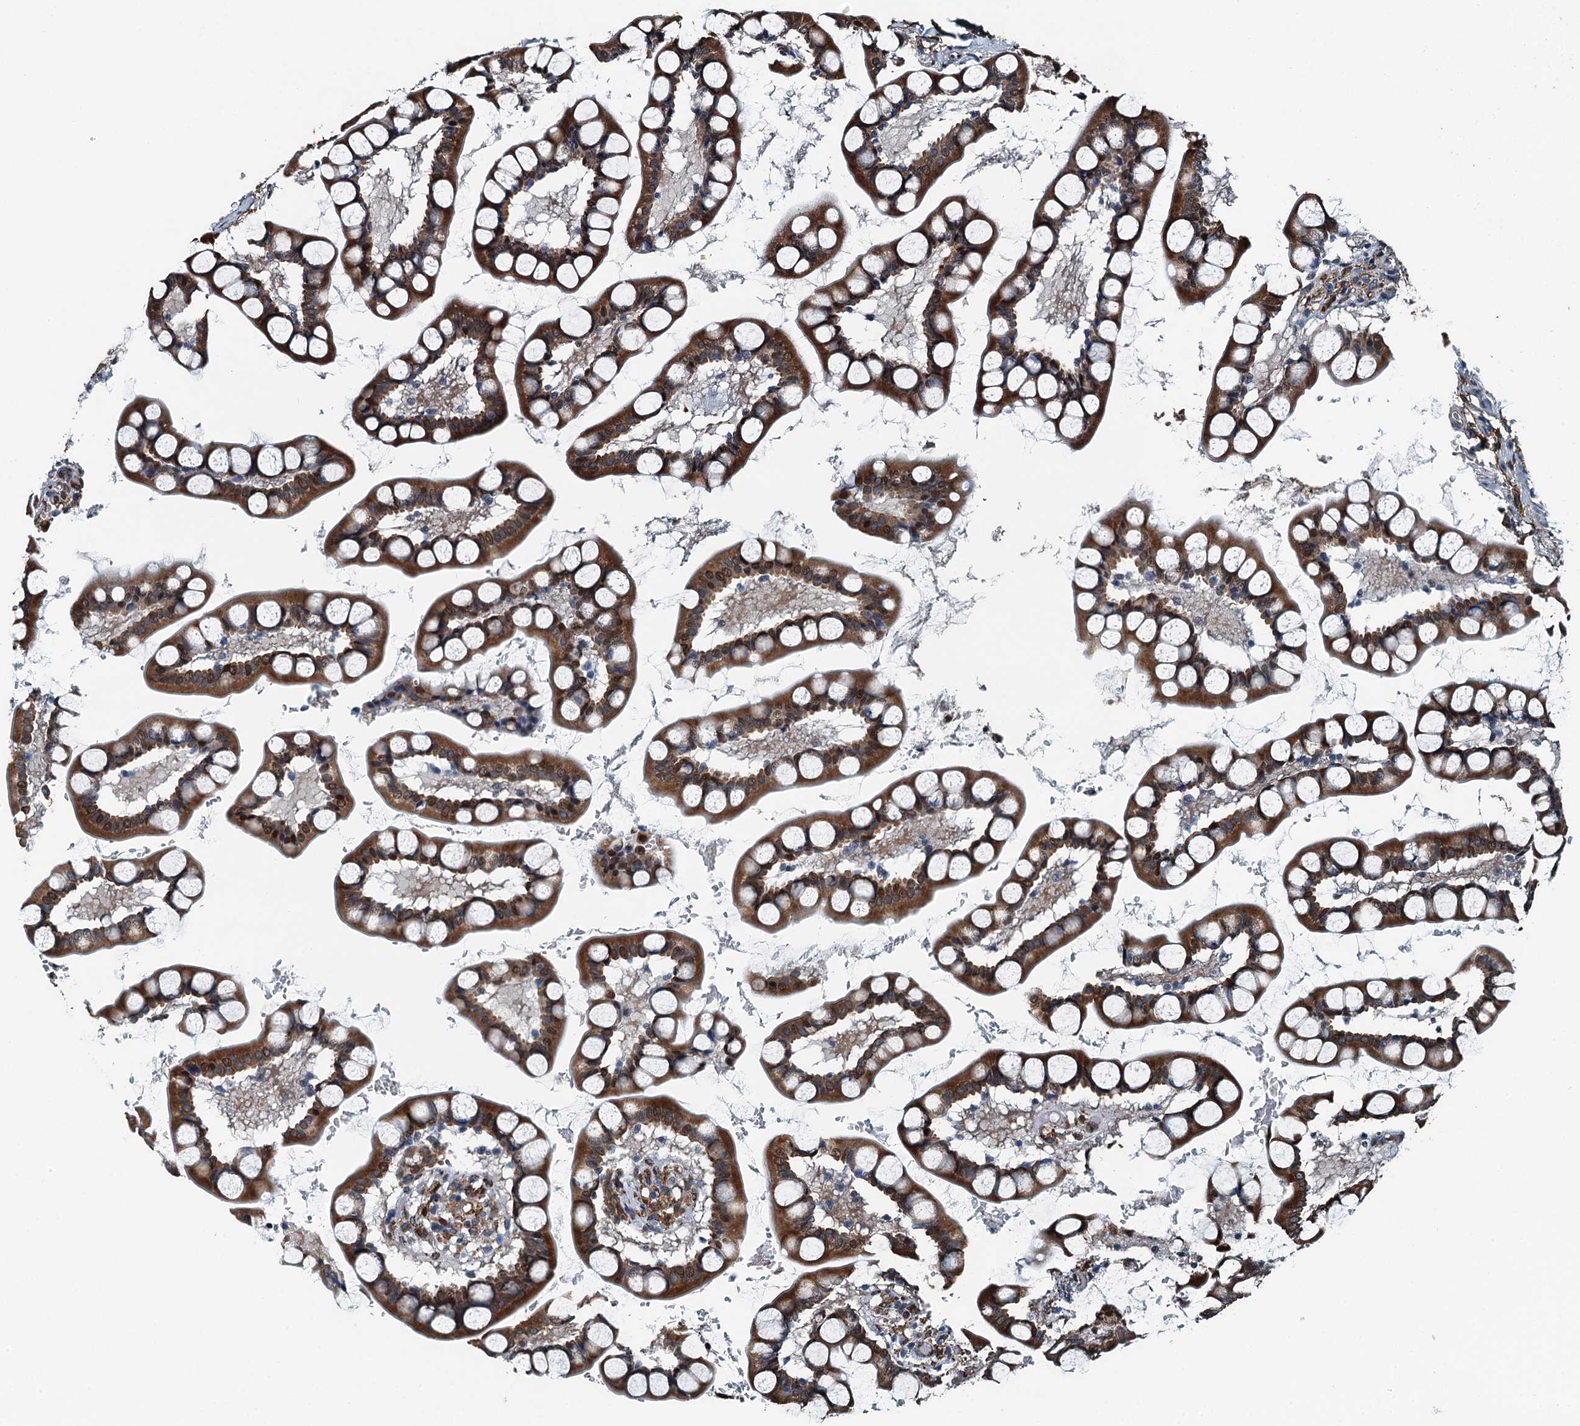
{"staining": {"intensity": "strong", "quantity": ">75%", "location": "cytoplasmic/membranous,nuclear"}, "tissue": "small intestine", "cell_type": "Glandular cells", "image_type": "normal", "snomed": [{"axis": "morphology", "description": "Normal tissue, NOS"}, {"axis": "topography", "description": "Small intestine"}], "caption": "Strong cytoplasmic/membranous,nuclear protein positivity is appreciated in approximately >75% of glandular cells in small intestine.", "gene": "TAMALIN", "patient": {"sex": "male", "age": 52}}